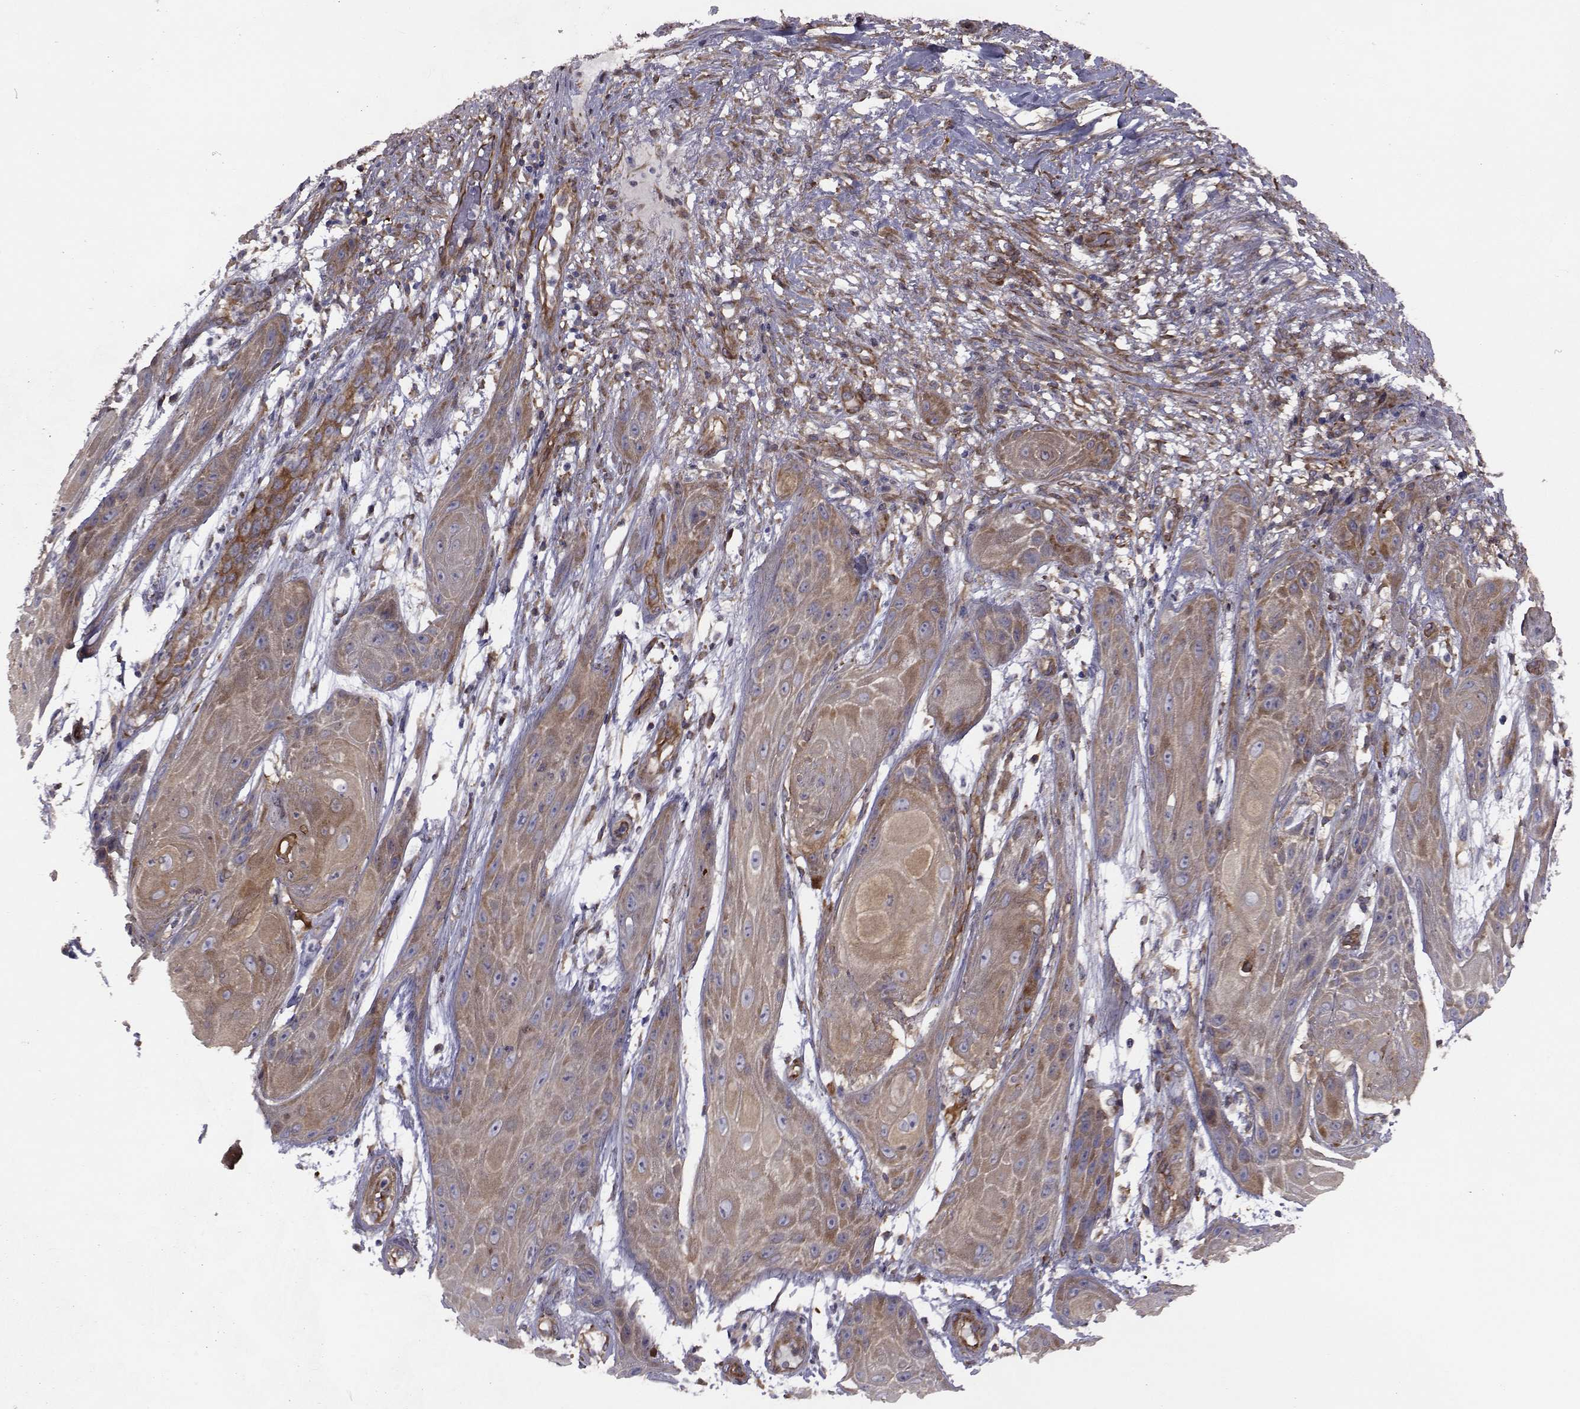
{"staining": {"intensity": "moderate", "quantity": ">75%", "location": "cytoplasmic/membranous"}, "tissue": "skin cancer", "cell_type": "Tumor cells", "image_type": "cancer", "snomed": [{"axis": "morphology", "description": "Squamous cell carcinoma, NOS"}, {"axis": "topography", "description": "Skin"}], "caption": "Protein staining reveals moderate cytoplasmic/membranous expression in about >75% of tumor cells in skin cancer. (Stains: DAB (3,3'-diaminobenzidine) in brown, nuclei in blue, Microscopy: brightfield microscopy at high magnification).", "gene": "TRIP10", "patient": {"sex": "male", "age": 62}}